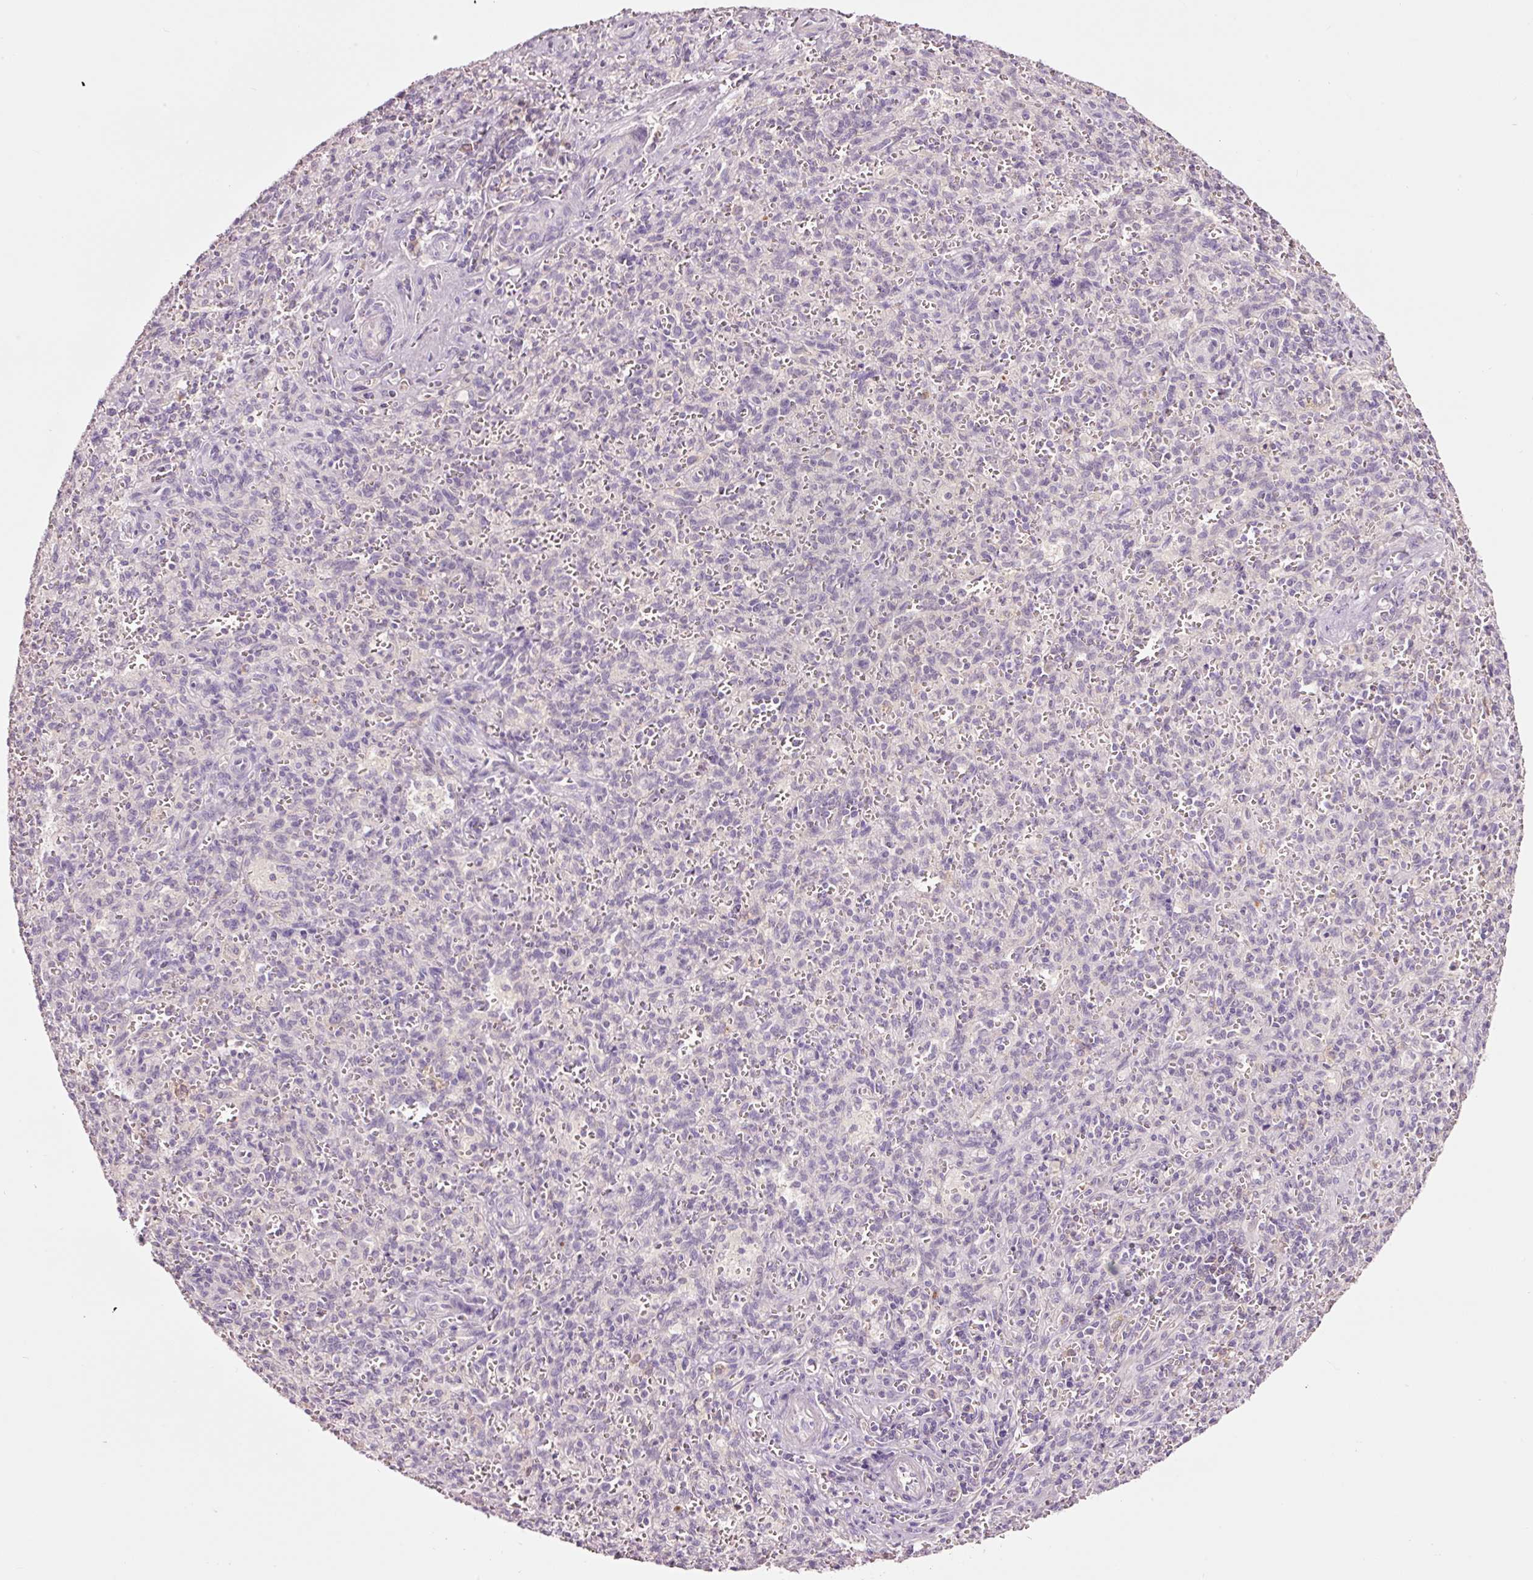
{"staining": {"intensity": "negative", "quantity": "none", "location": "none"}, "tissue": "spleen", "cell_type": "Cells in red pulp", "image_type": "normal", "snomed": [{"axis": "morphology", "description": "Normal tissue, NOS"}, {"axis": "topography", "description": "Spleen"}], "caption": "IHC histopathology image of benign human spleen stained for a protein (brown), which exhibits no staining in cells in red pulp.", "gene": "LDHAL6B", "patient": {"sex": "female", "age": 26}}